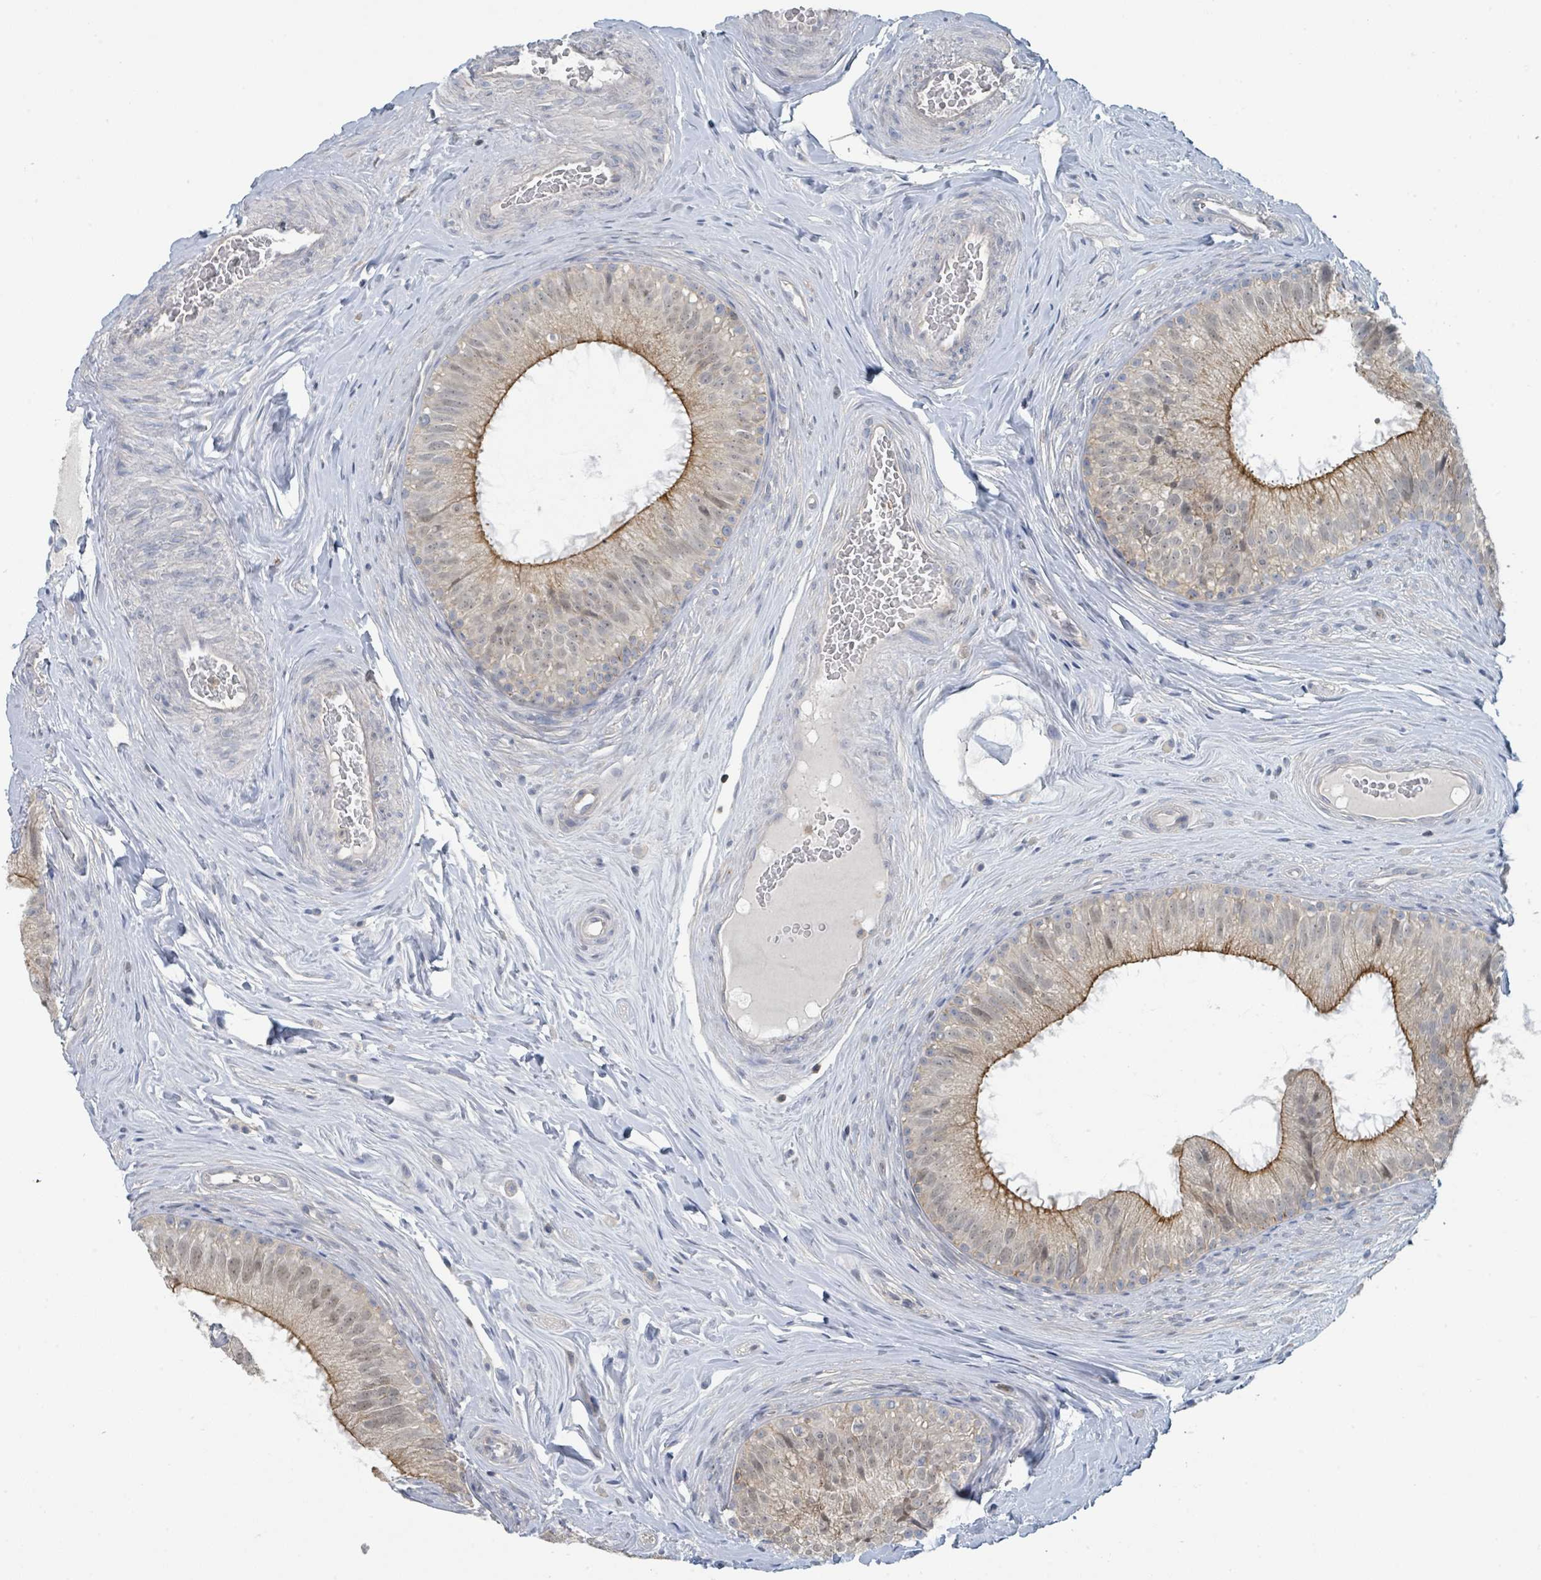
{"staining": {"intensity": "strong", "quantity": "25%-75%", "location": "cytoplasmic/membranous"}, "tissue": "epididymis", "cell_type": "Glandular cells", "image_type": "normal", "snomed": [{"axis": "morphology", "description": "Normal tissue, NOS"}, {"axis": "topography", "description": "Epididymis"}], "caption": "Protein staining of normal epididymis shows strong cytoplasmic/membranous positivity in approximately 25%-75% of glandular cells.", "gene": "LRRC42", "patient": {"sex": "male", "age": 34}}